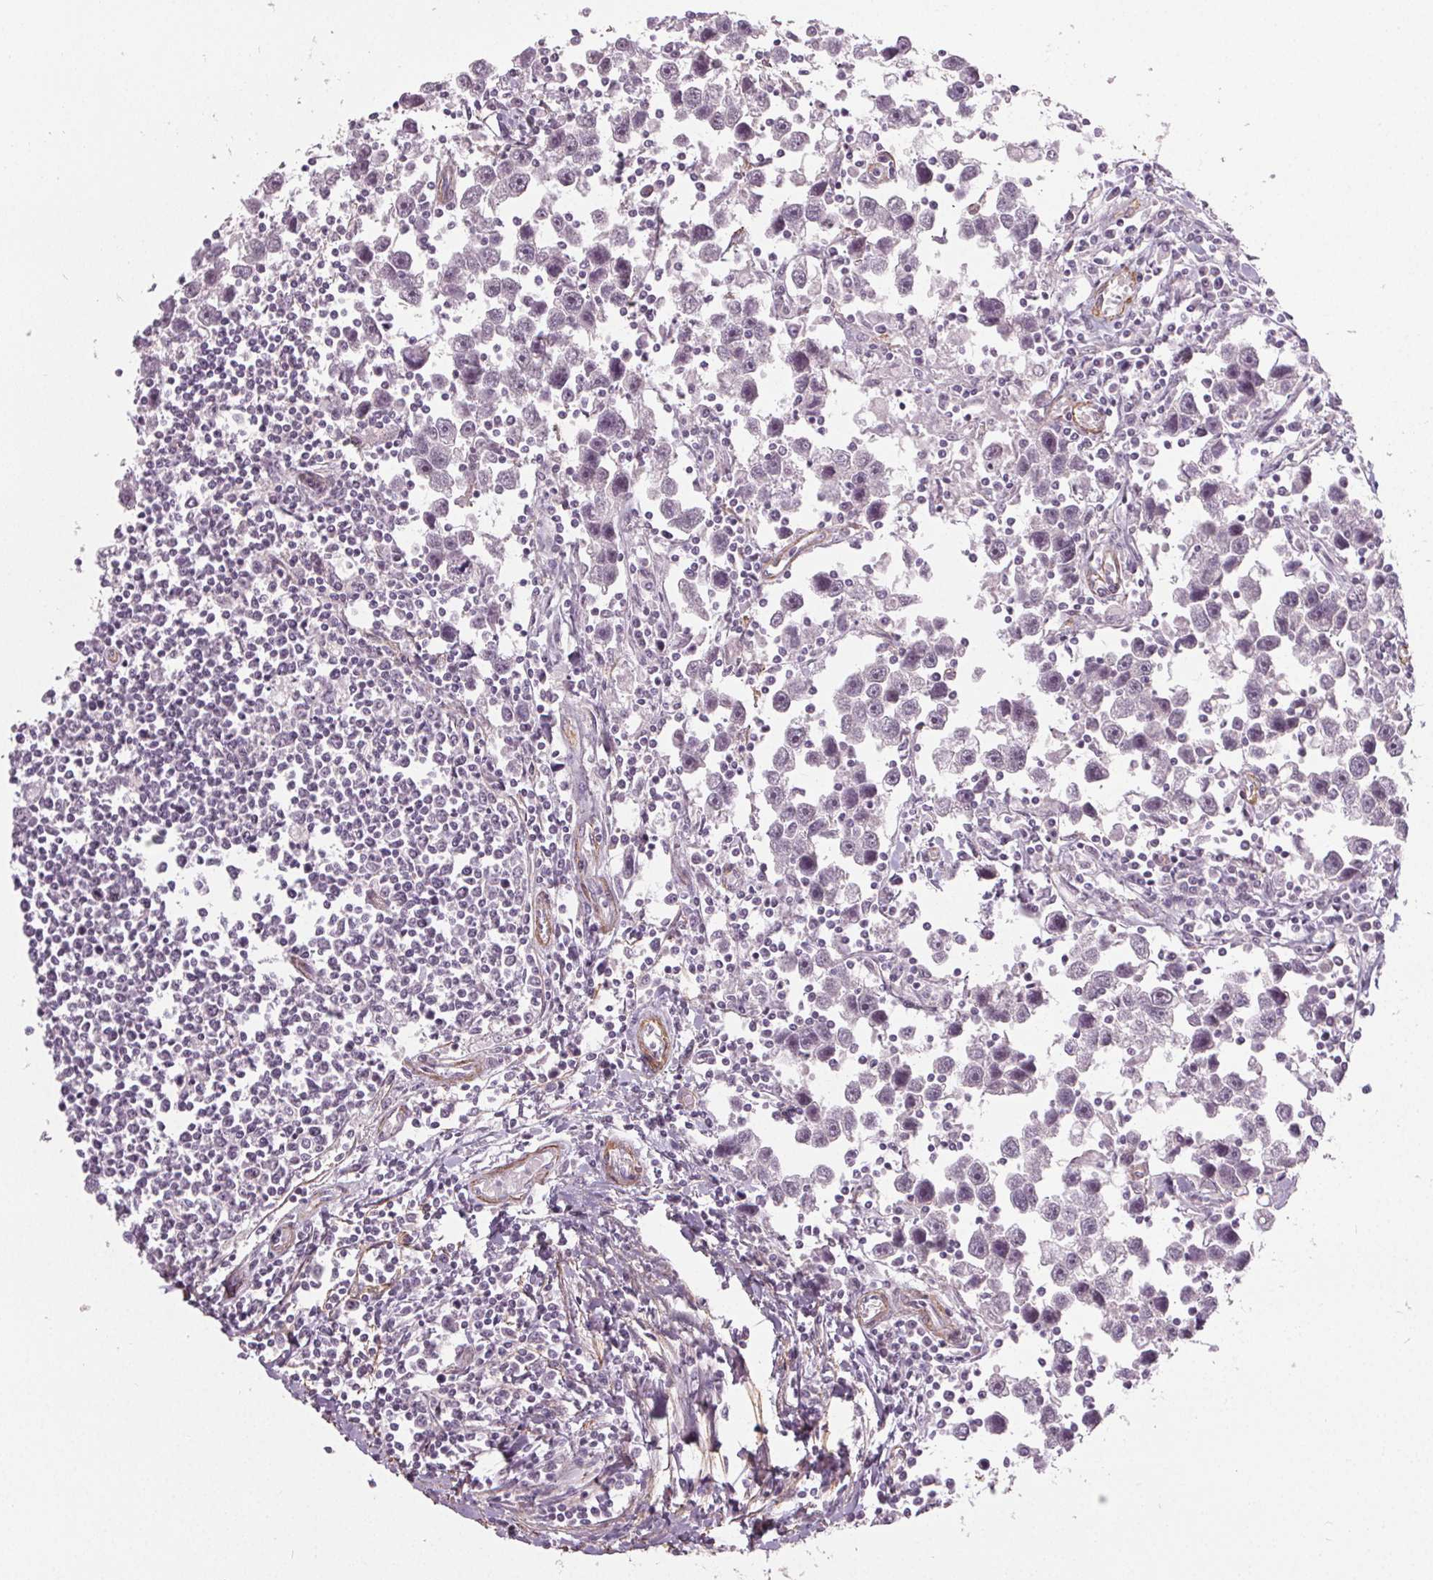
{"staining": {"intensity": "weak", "quantity": "25%-75%", "location": "nuclear"}, "tissue": "testis cancer", "cell_type": "Tumor cells", "image_type": "cancer", "snomed": [{"axis": "morphology", "description": "Seminoma, NOS"}, {"axis": "topography", "description": "Testis"}], "caption": "Brown immunohistochemical staining in testis cancer (seminoma) reveals weak nuclear positivity in about 25%-75% of tumor cells. The protein of interest is shown in brown color, while the nuclei are stained blue.", "gene": "PKP1", "patient": {"sex": "male", "age": 30}}